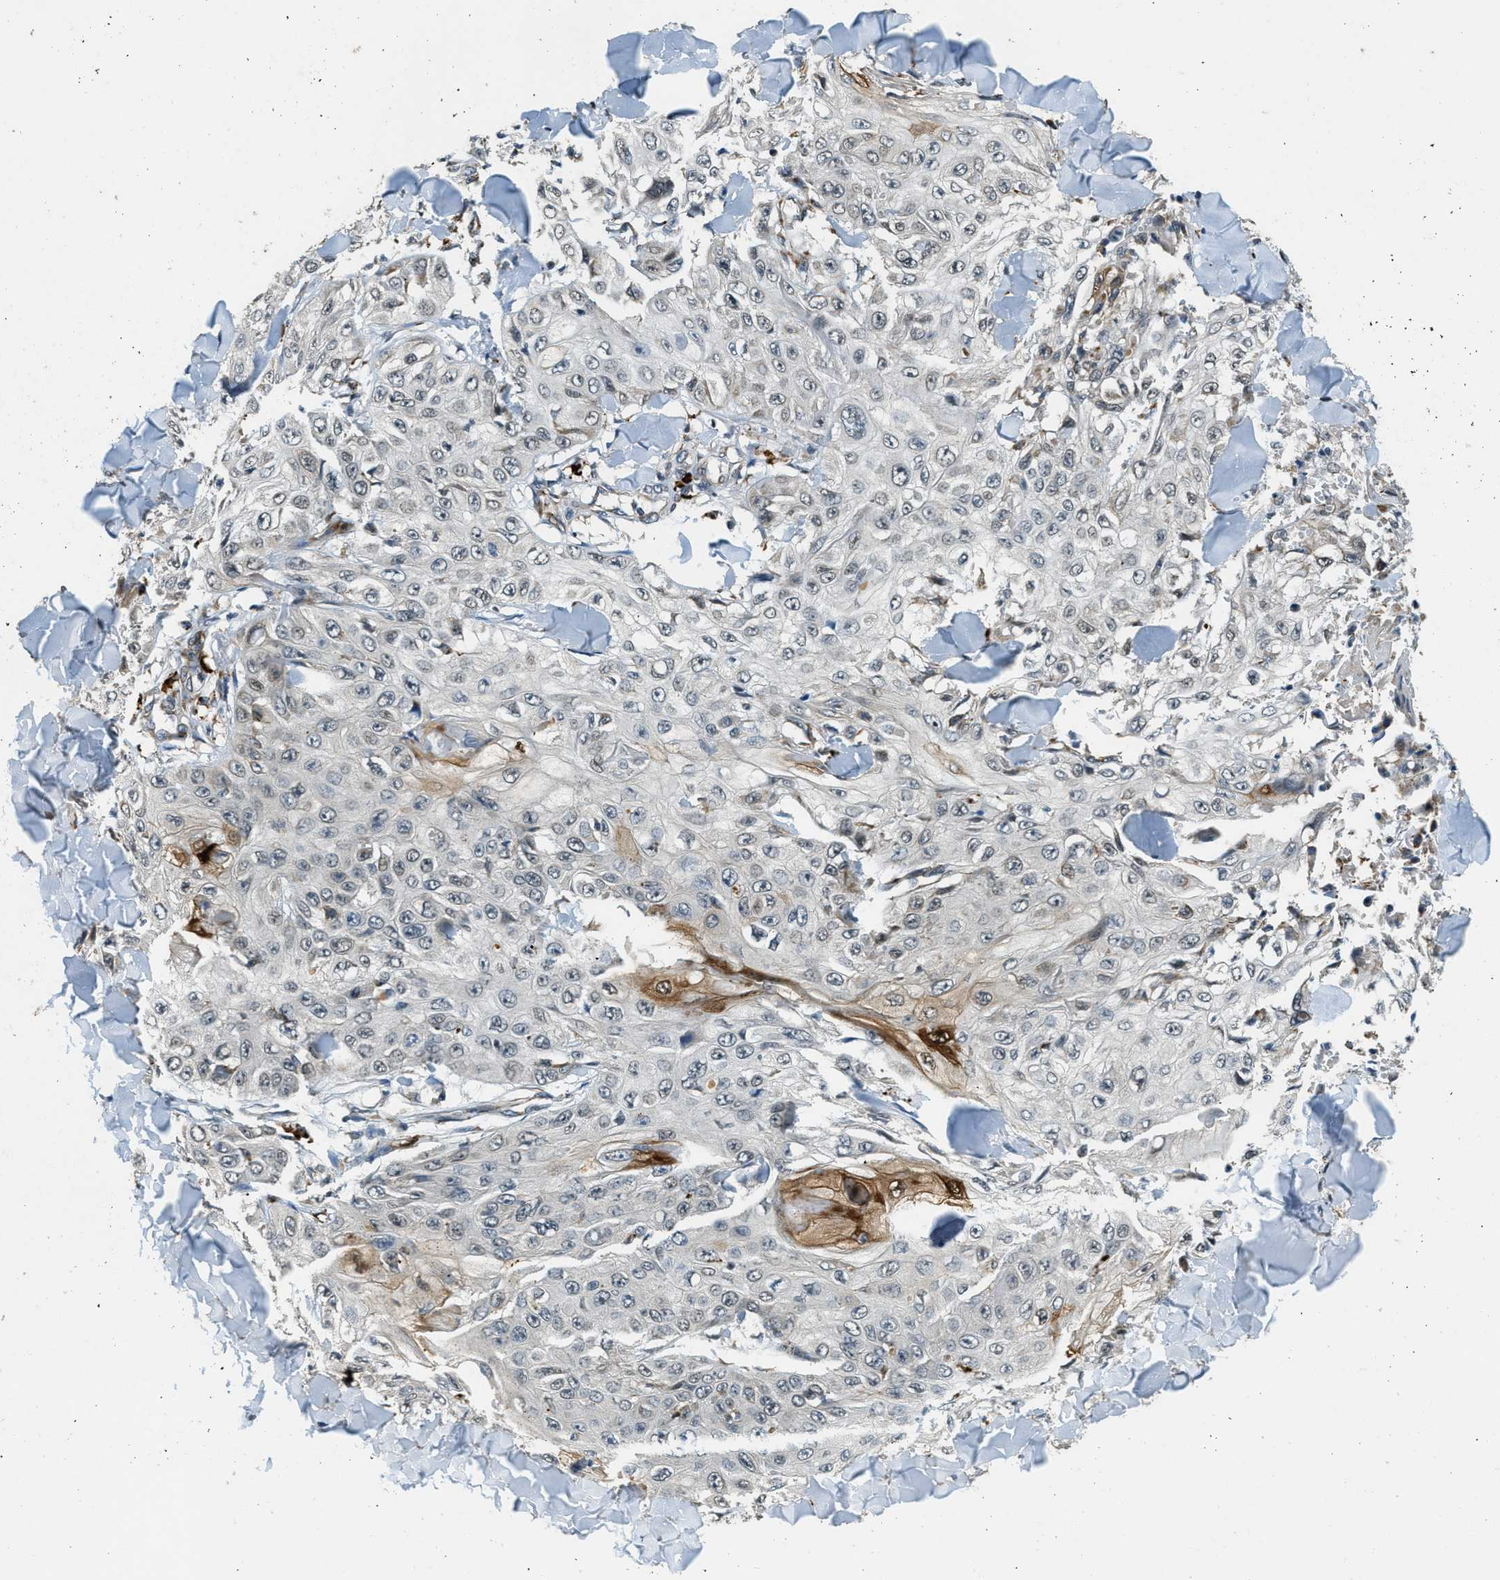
{"staining": {"intensity": "moderate", "quantity": "<25%", "location": "cytoplasmic/membranous"}, "tissue": "skin cancer", "cell_type": "Tumor cells", "image_type": "cancer", "snomed": [{"axis": "morphology", "description": "Squamous cell carcinoma, NOS"}, {"axis": "topography", "description": "Skin"}], "caption": "A low amount of moderate cytoplasmic/membranous expression is appreciated in approximately <25% of tumor cells in skin cancer (squamous cell carcinoma) tissue.", "gene": "HERC2", "patient": {"sex": "male", "age": 86}}